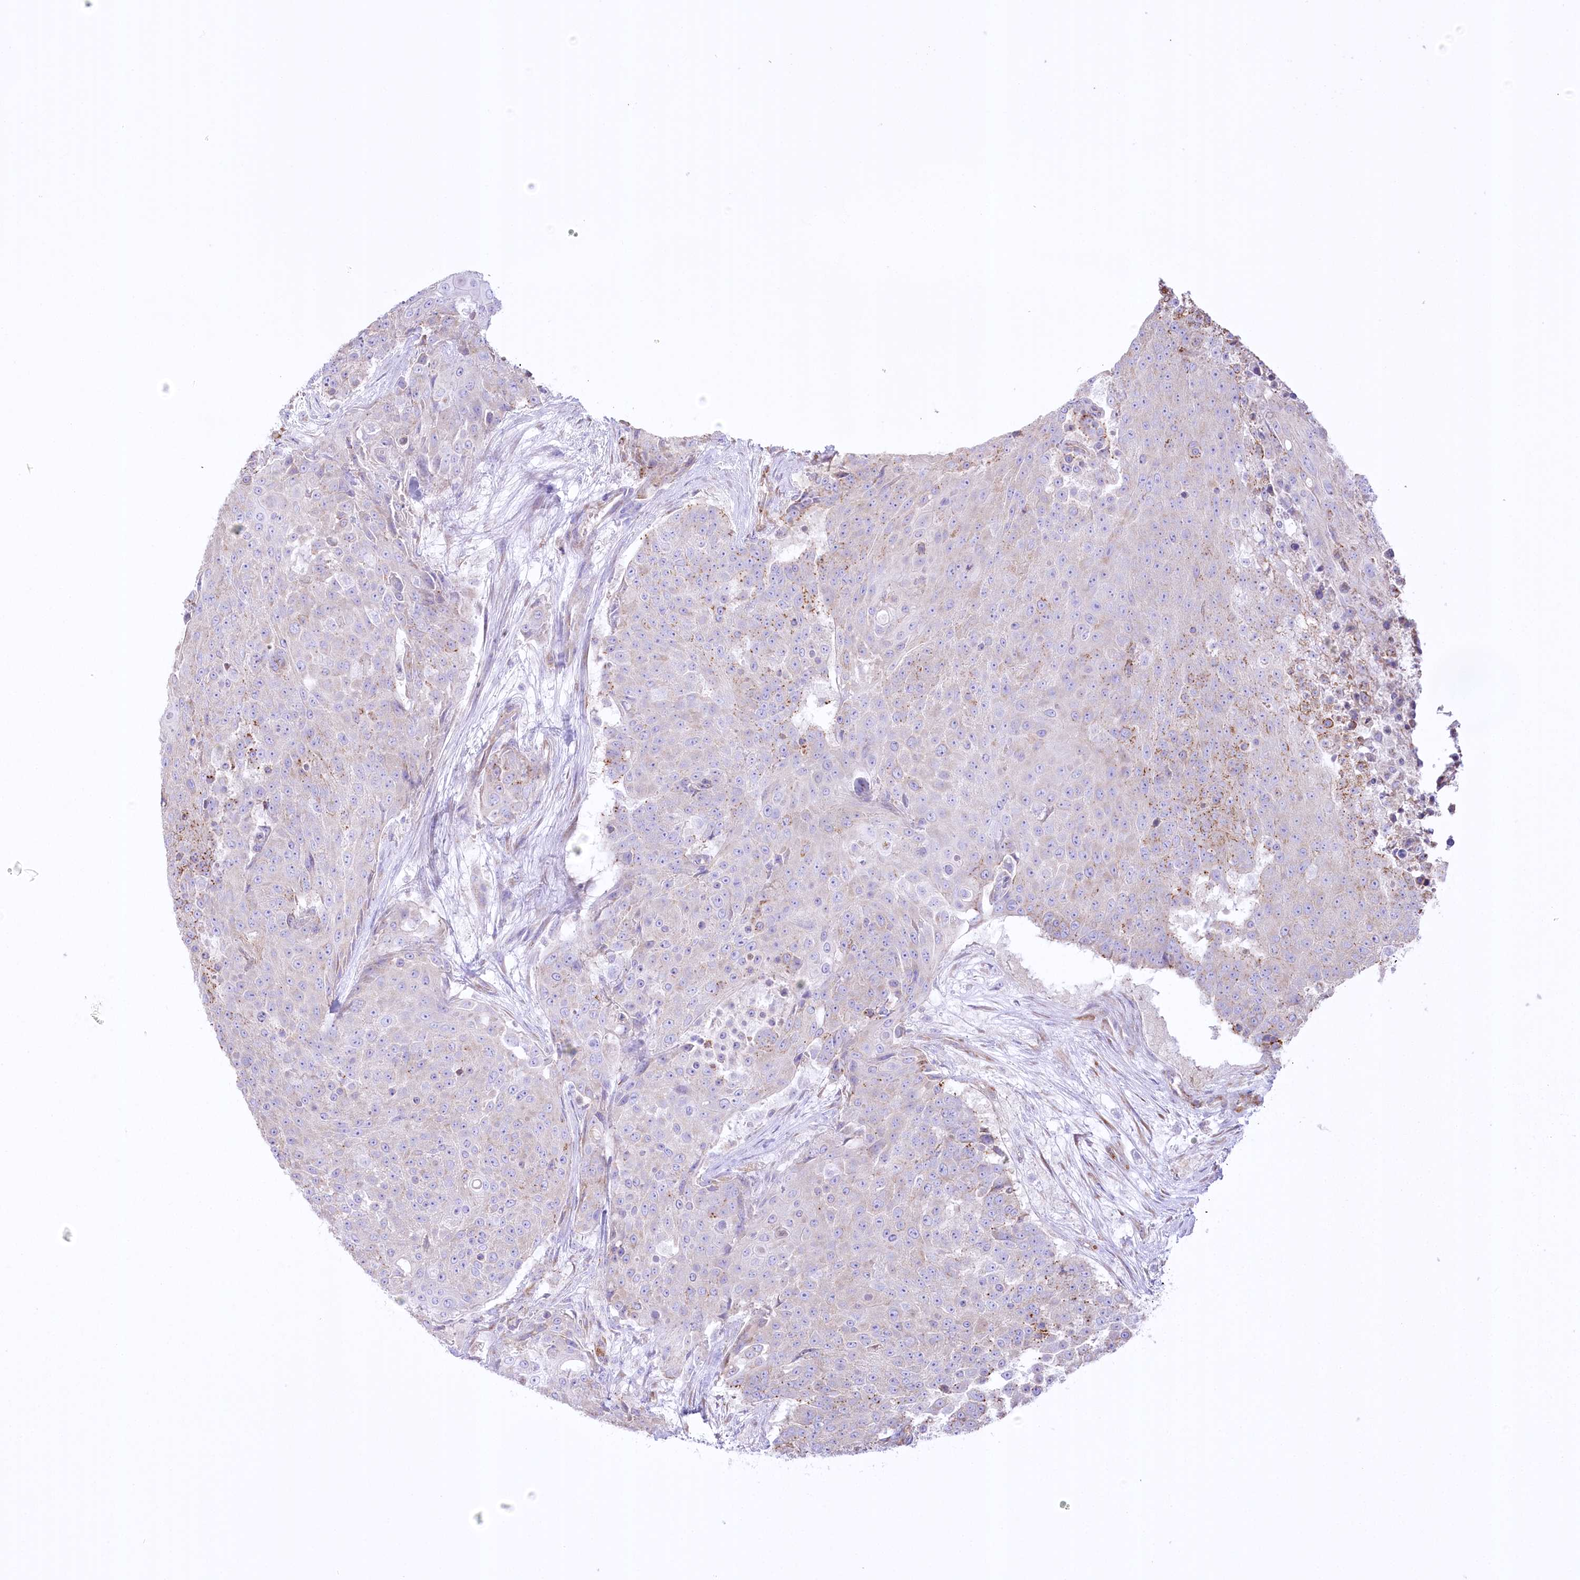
{"staining": {"intensity": "moderate", "quantity": "<25%", "location": "cytoplasmic/membranous"}, "tissue": "urothelial cancer", "cell_type": "Tumor cells", "image_type": "cancer", "snomed": [{"axis": "morphology", "description": "Urothelial carcinoma, High grade"}, {"axis": "topography", "description": "Urinary bladder"}], "caption": "High-grade urothelial carcinoma tissue shows moderate cytoplasmic/membranous staining in approximately <25% of tumor cells", "gene": "FAM216A", "patient": {"sex": "female", "age": 63}}